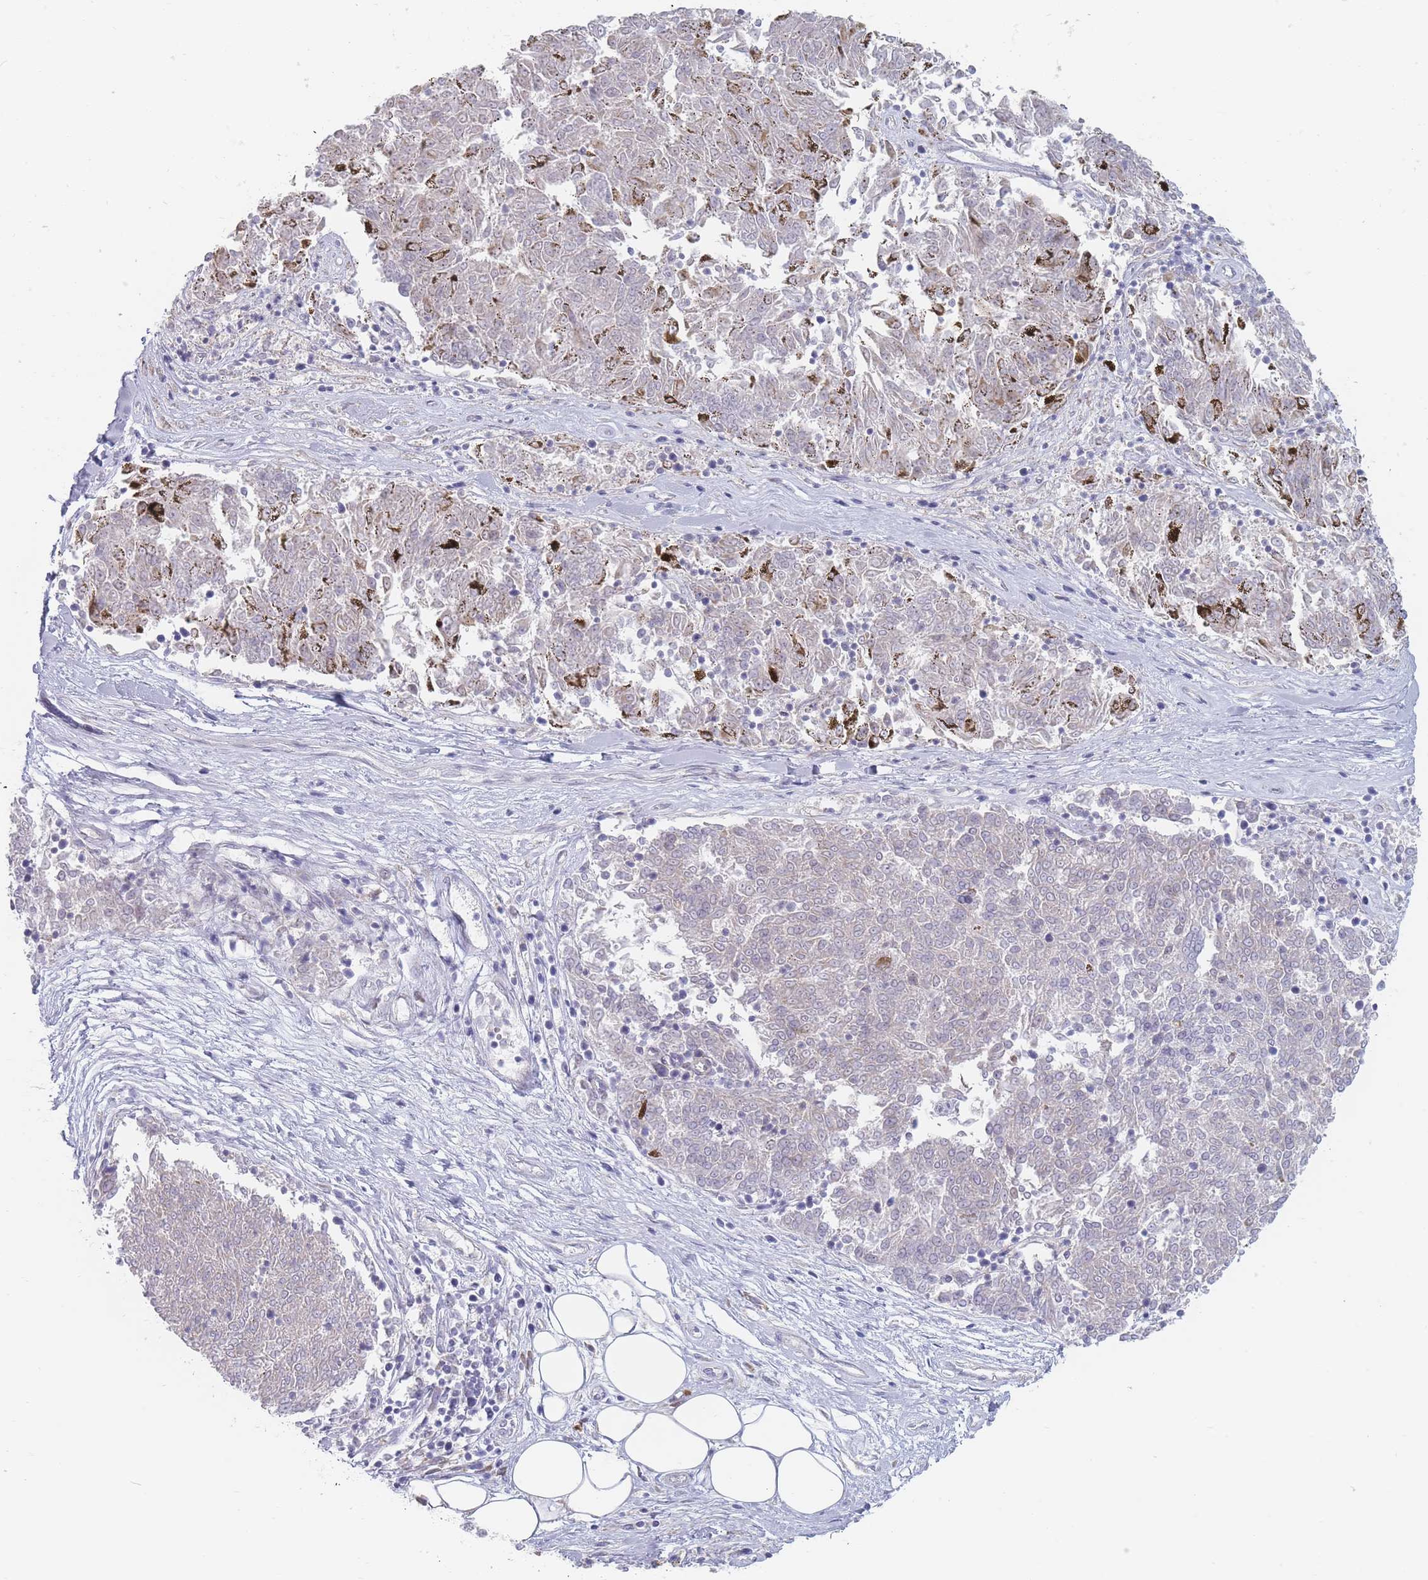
{"staining": {"intensity": "negative", "quantity": "none", "location": "none"}, "tissue": "melanoma", "cell_type": "Tumor cells", "image_type": "cancer", "snomed": [{"axis": "morphology", "description": "Malignant melanoma, NOS"}, {"axis": "topography", "description": "Skin"}], "caption": "Tumor cells show no significant staining in malignant melanoma. Nuclei are stained in blue.", "gene": "SPATS1", "patient": {"sex": "female", "age": 72}}